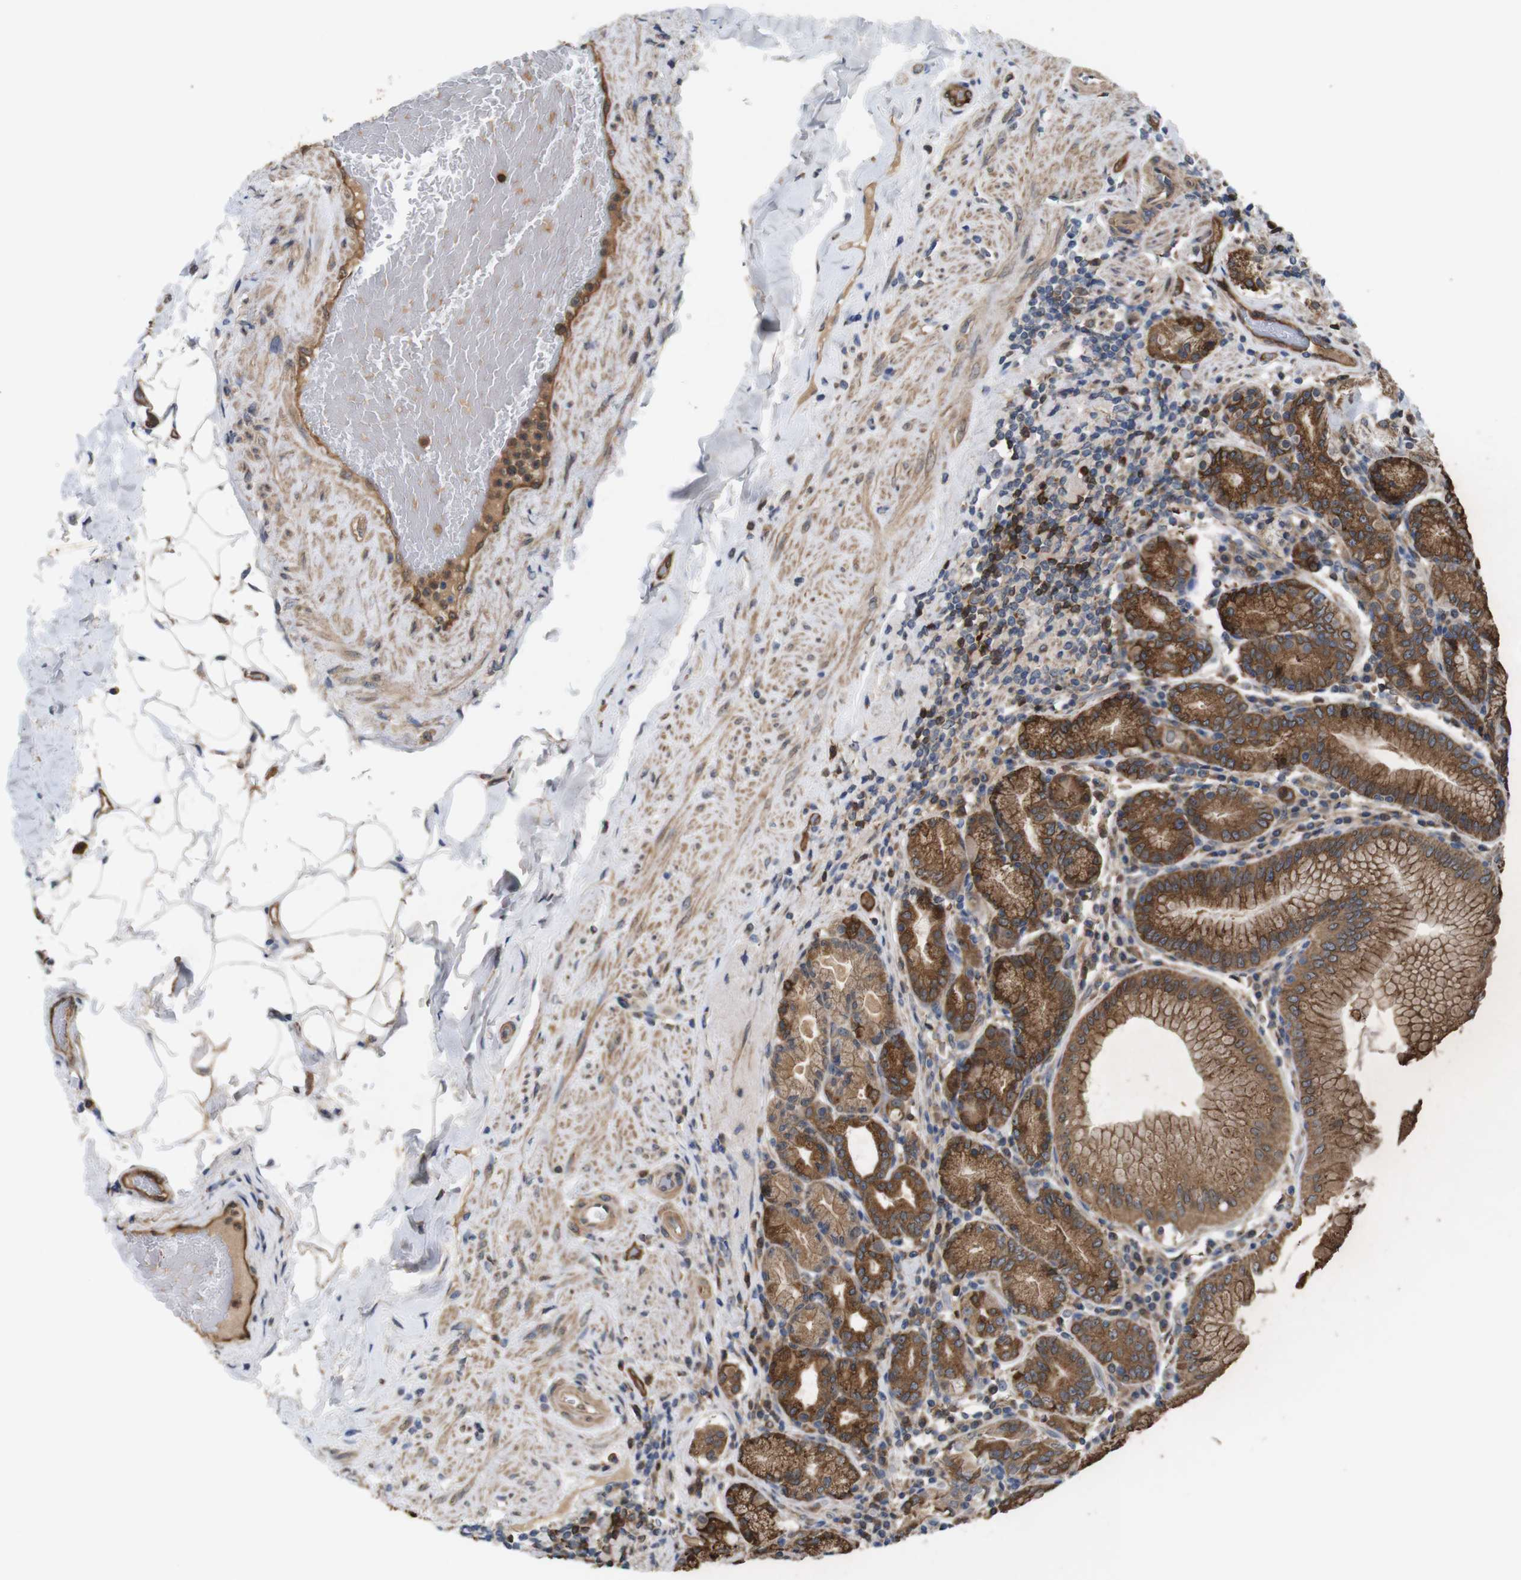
{"staining": {"intensity": "moderate", "quantity": ">75%", "location": "cytoplasmic/membranous"}, "tissue": "stomach", "cell_type": "Glandular cells", "image_type": "normal", "snomed": [{"axis": "morphology", "description": "Normal tissue, NOS"}, {"axis": "topography", "description": "Stomach, lower"}], "caption": "A brown stain labels moderate cytoplasmic/membranous expression of a protein in glandular cells of normal stomach. Ihc stains the protein in brown and the nuclei are stained blue.", "gene": "TIAM1", "patient": {"sex": "female", "age": 76}}